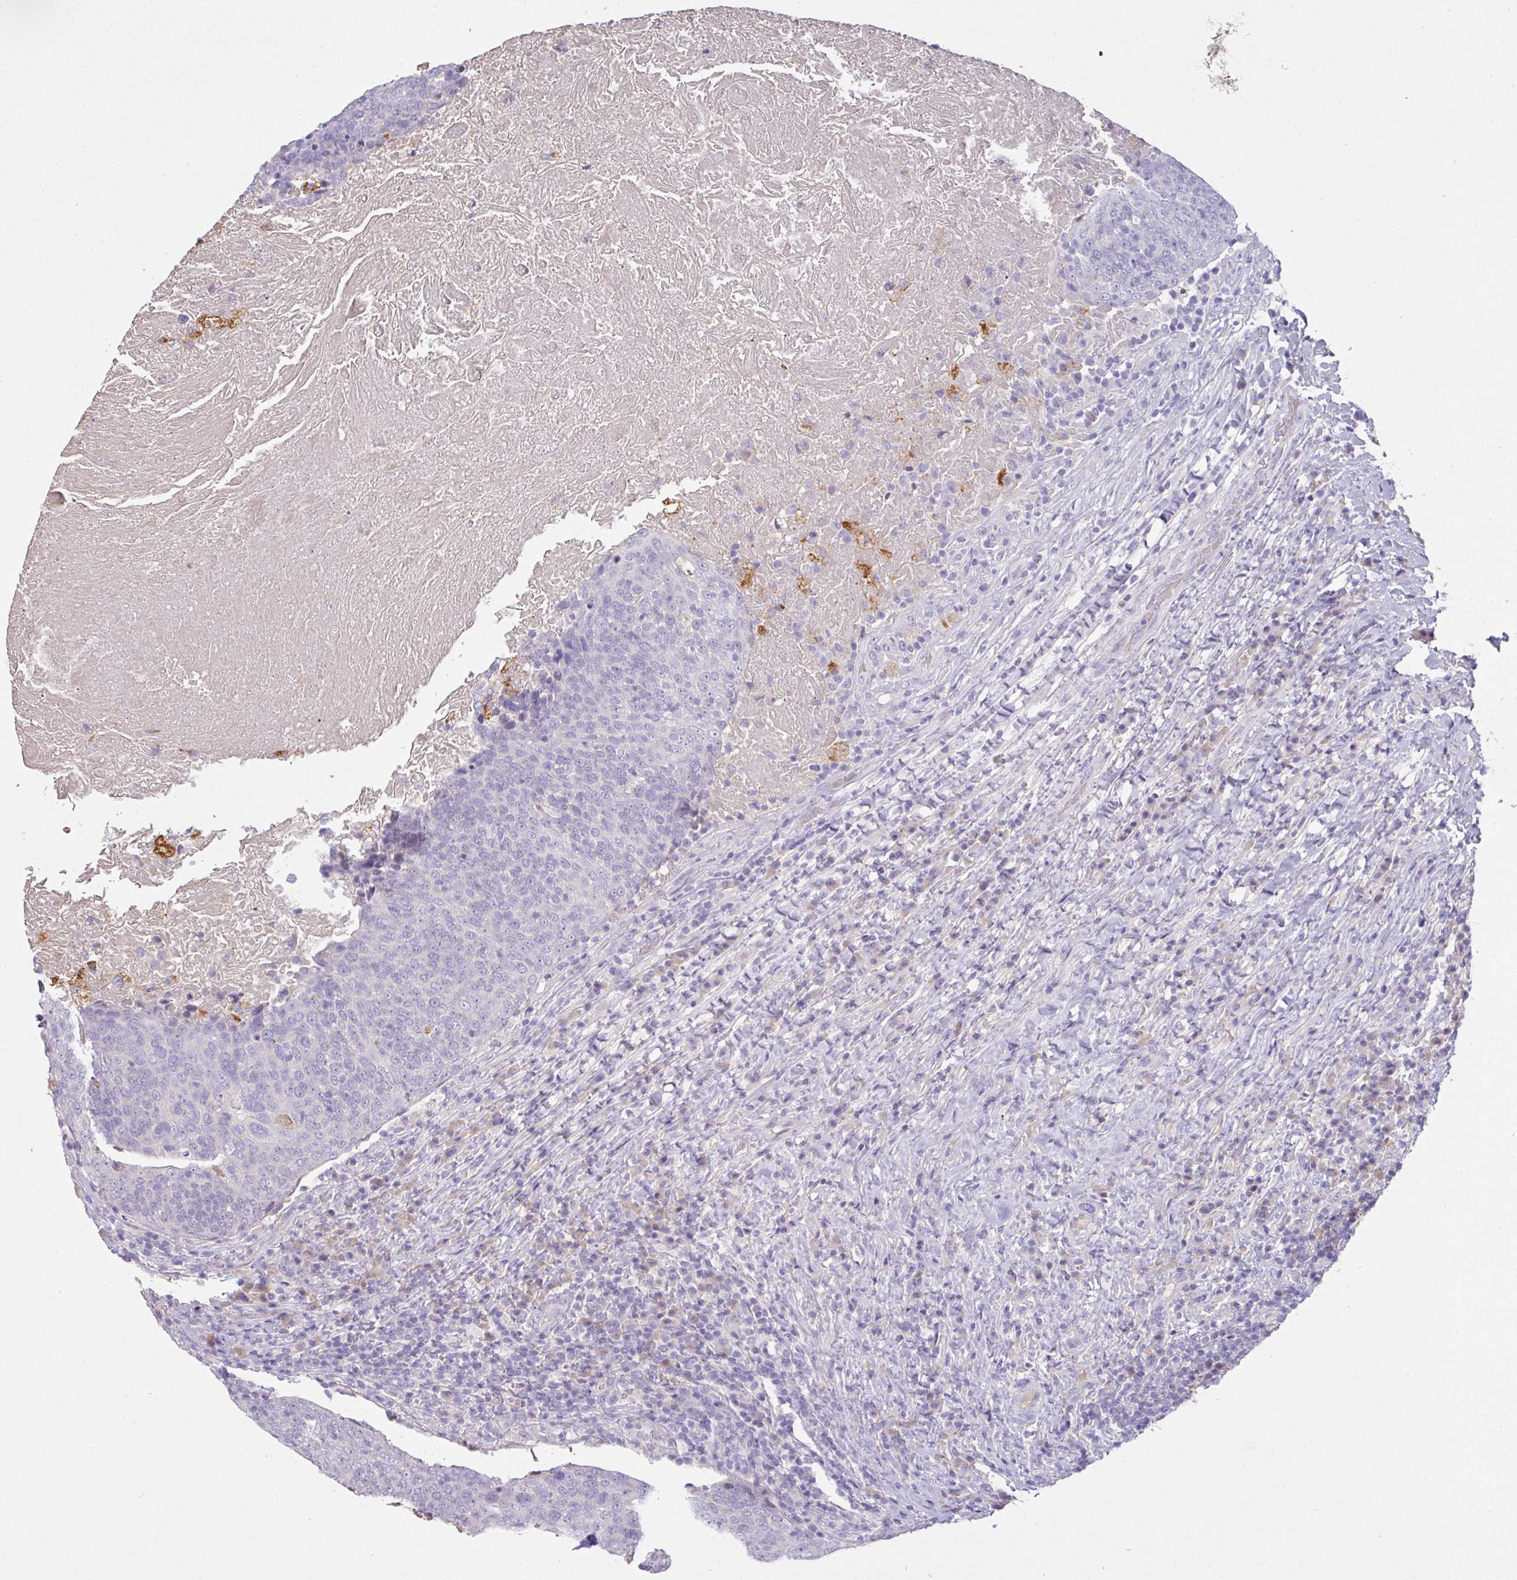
{"staining": {"intensity": "negative", "quantity": "none", "location": "none"}, "tissue": "head and neck cancer", "cell_type": "Tumor cells", "image_type": "cancer", "snomed": [{"axis": "morphology", "description": "Squamous cell carcinoma, NOS"}, {"axis": "morphology", "description": "Squamous cell carcinoma, metastatic, NOS"}, {"axis": "topography", "description": "Lymph node"}, {"axis": "topography", "description": "Head-Neck"}], "caption": "DAB (3,3'-diaminobenzidine) immunohistochemical staining of human head and neck cancer exhibits no significant positivity in tumor cells.", "gene": "OR6C6", "patient": {"sex": "male", "age": 62}}